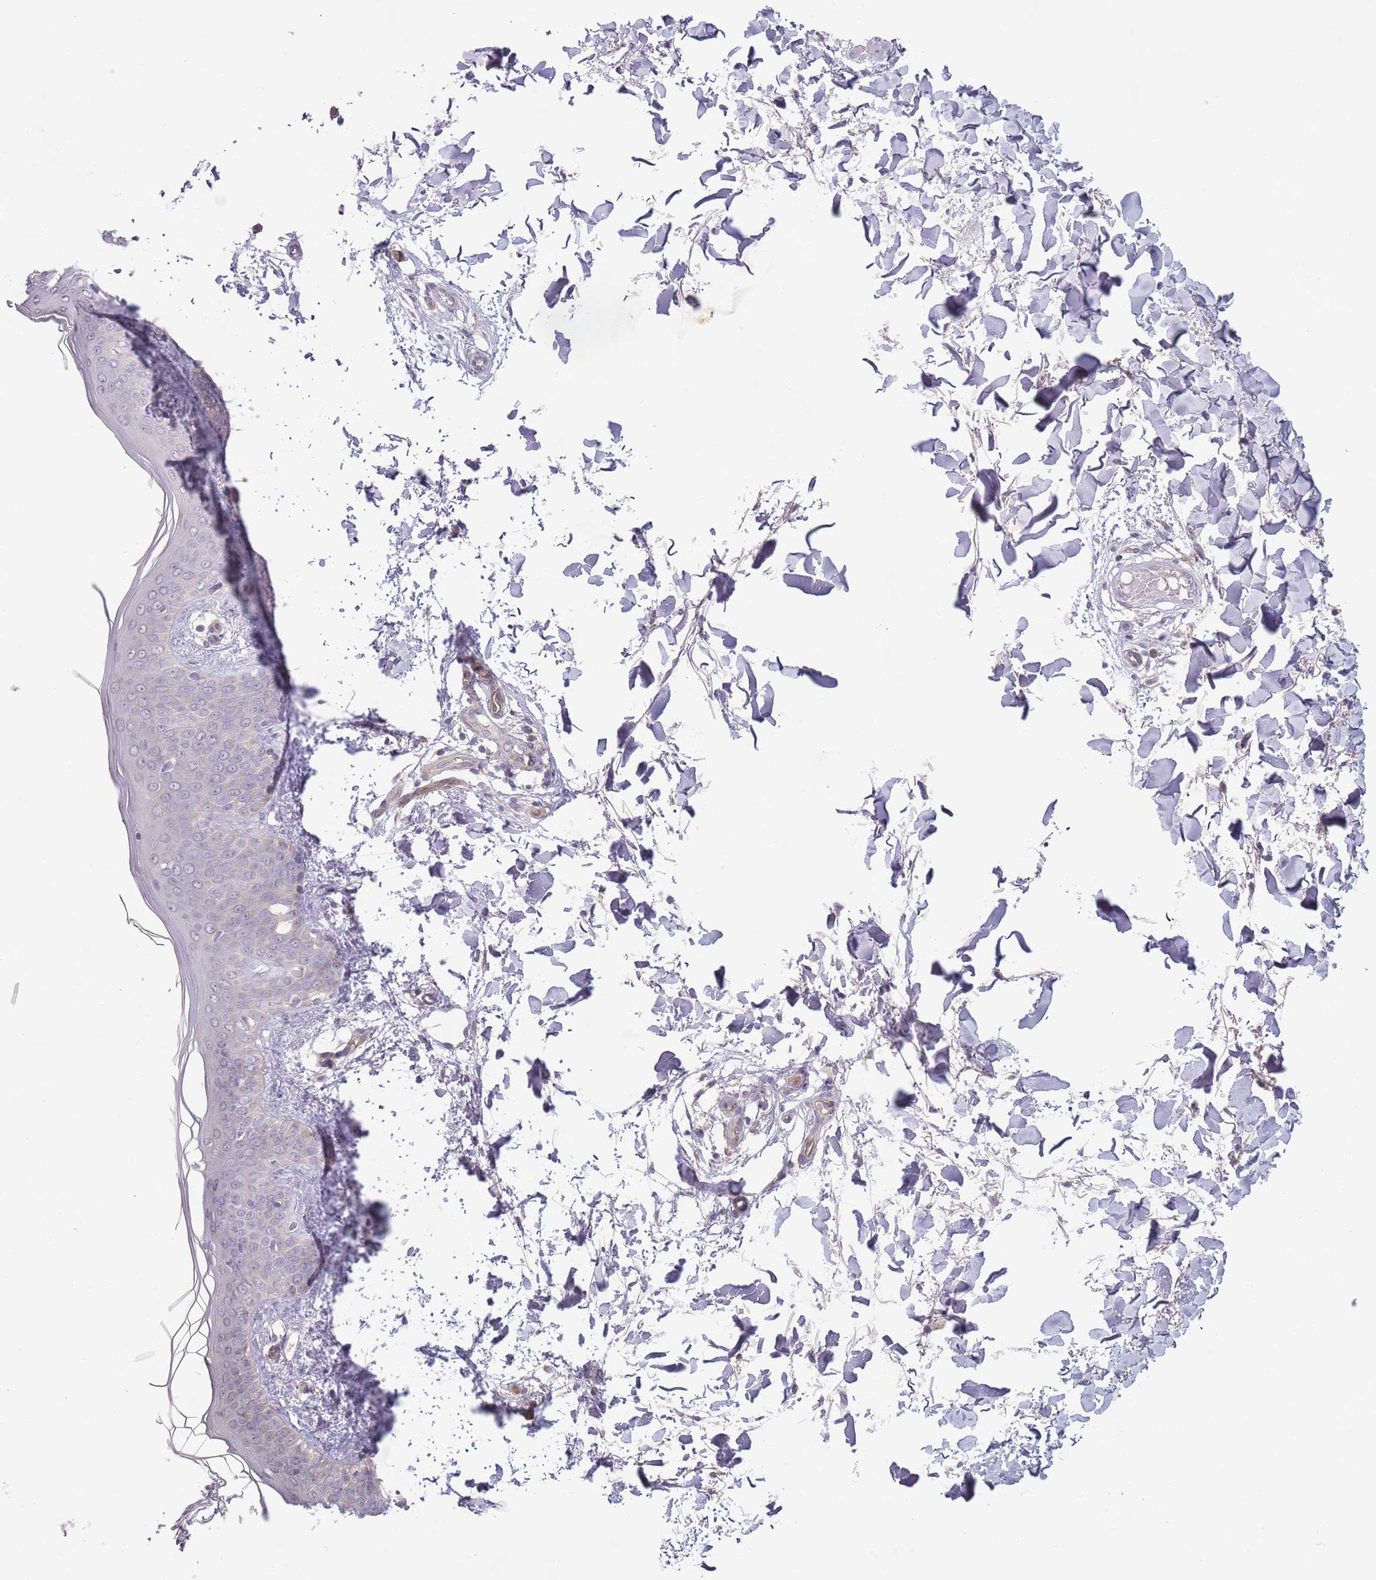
{"staining": {"intensity": "negative", "quantity": "none", "location": "none"}, "tissue": "skin", "cell_type": "Fibroblasts", "image_type": "normal", "snomed": [{"axis": "morphology", "description": "Normal tissue, NOS"}, {"axis": "topography", "description": "Skin"}], "caption": "Fibroblasts are negative for brown protein staining in normal skin. (DAB (3,3'-diaminobenzidine) immunohistochemistry visualized using brightfield microscopy, high magnification).", "gene": "SKOR2", "patient": {"sex": "female", "age": 34}}